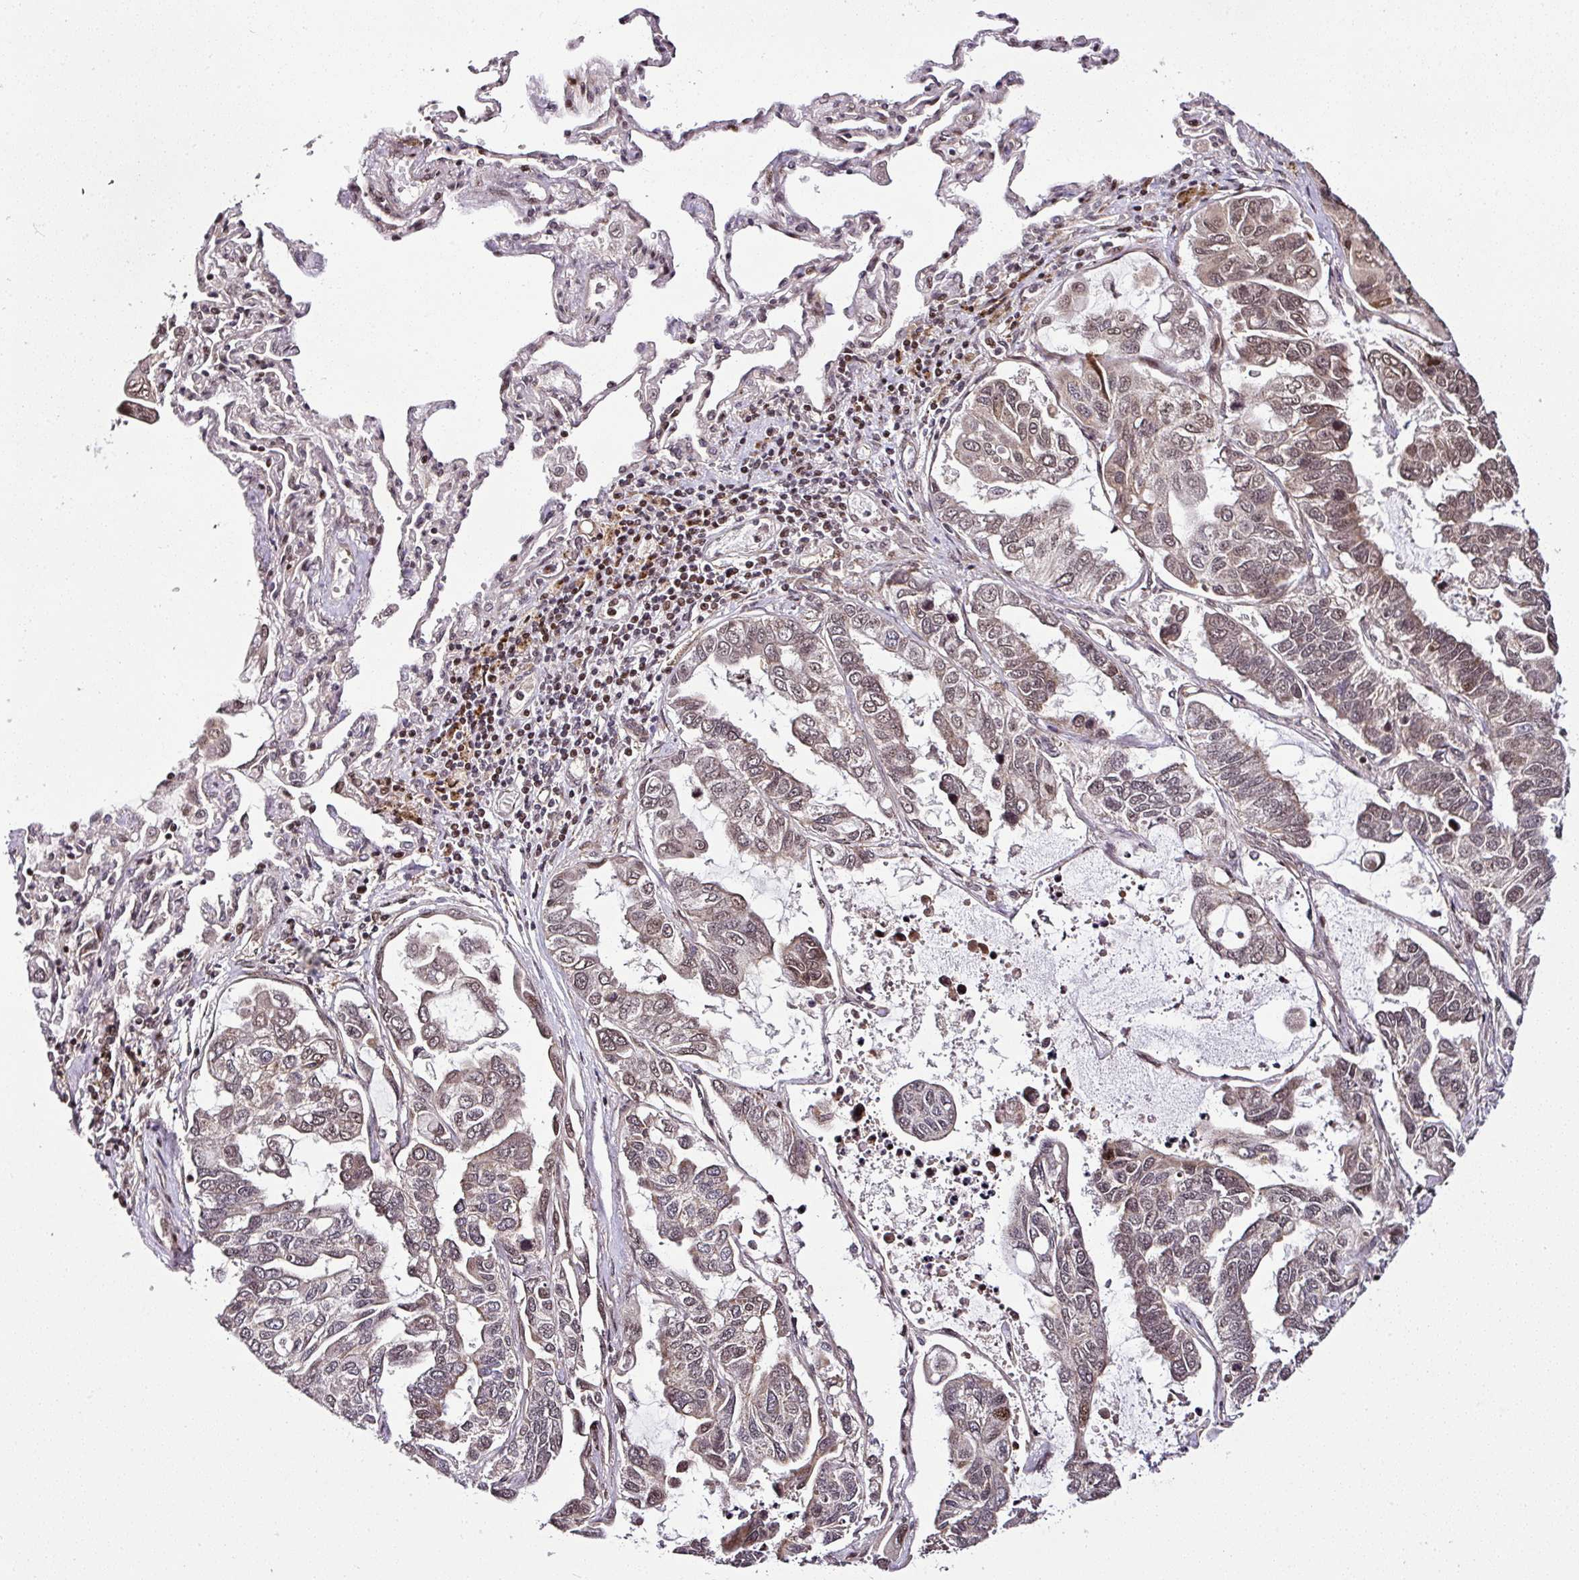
{"staining": {"intensity": "weak", "quantity": "25%-75%", "location": "nuclear"}, "tissue": "lung cancer", "cell_type": "Tumor cells", "image_type": "cancer", "snomed": [{"axis": "morphology", "description": "Adenocarcinoma, NOS"}, {"axis": "topography", "description": "Lung"}], "caption": "Weak nuclear staining for a protein is seen in about 25%-75% of tumor cells of lung cancer using immunohistochemistry (IHC).", "gene": "COPRS", "patient": {"sex": "male", "age": 64}}